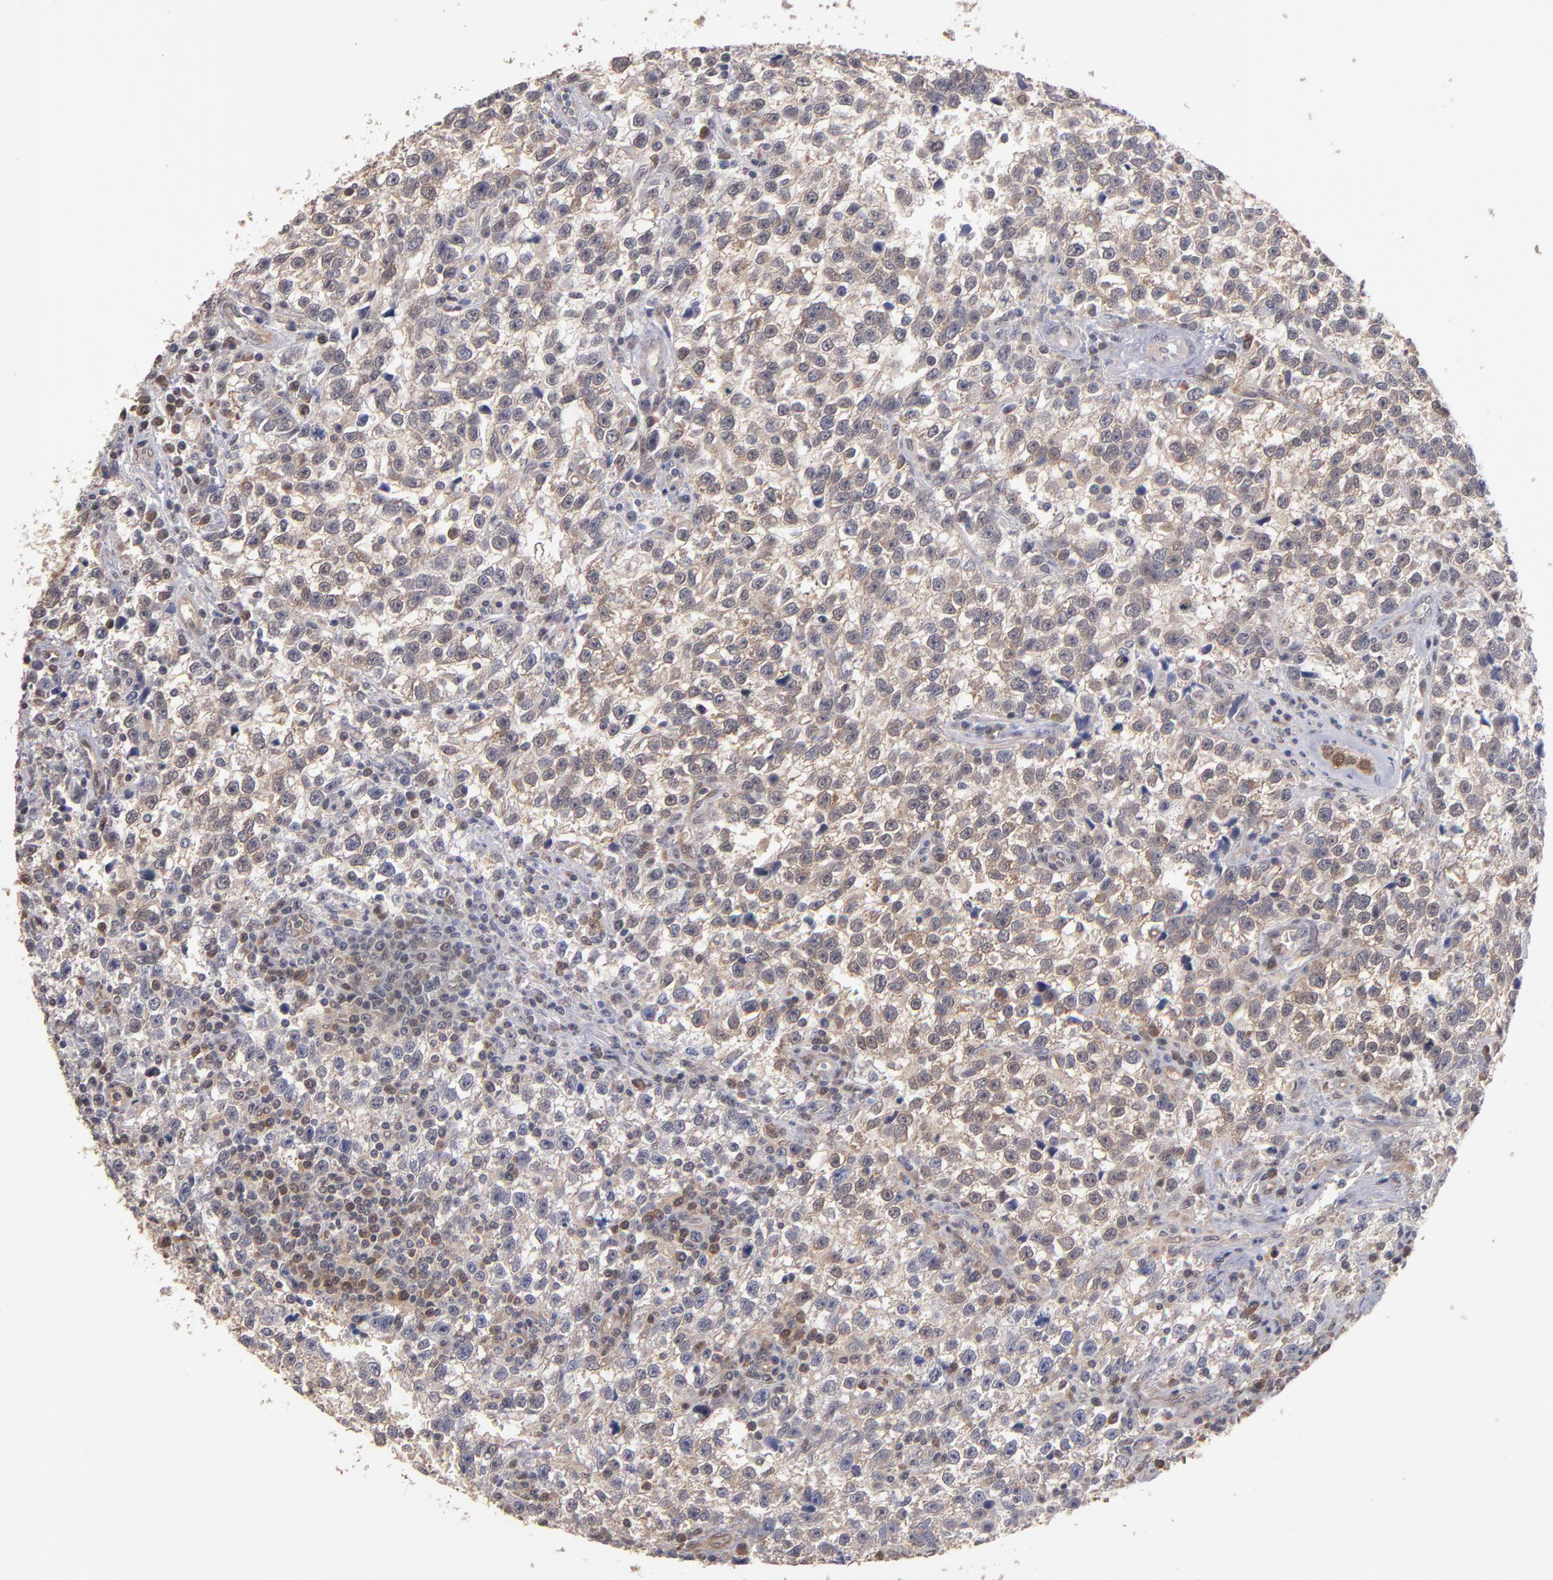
{"staining": {"intensity": "weak", "quantity": "25%-75%", "location": "cytoplasmic/membranous"}, "tissue": "testis cancer", "cell_type": "Tumor cells", "image_type": "cancer", "snomed": [{"axis": "morphology", "description": "Seminoma, NOS"}, {"axis": "topography", "description": "Testis"}], "caption": "A low amount of weak cytoplasmic/membranous expression is appreciated in about 25%-75% of tumor cells in testis cancer (seminoma) tissue.", "gene": "PSMD10", "patient": {"sex": "male", "age": 38}}